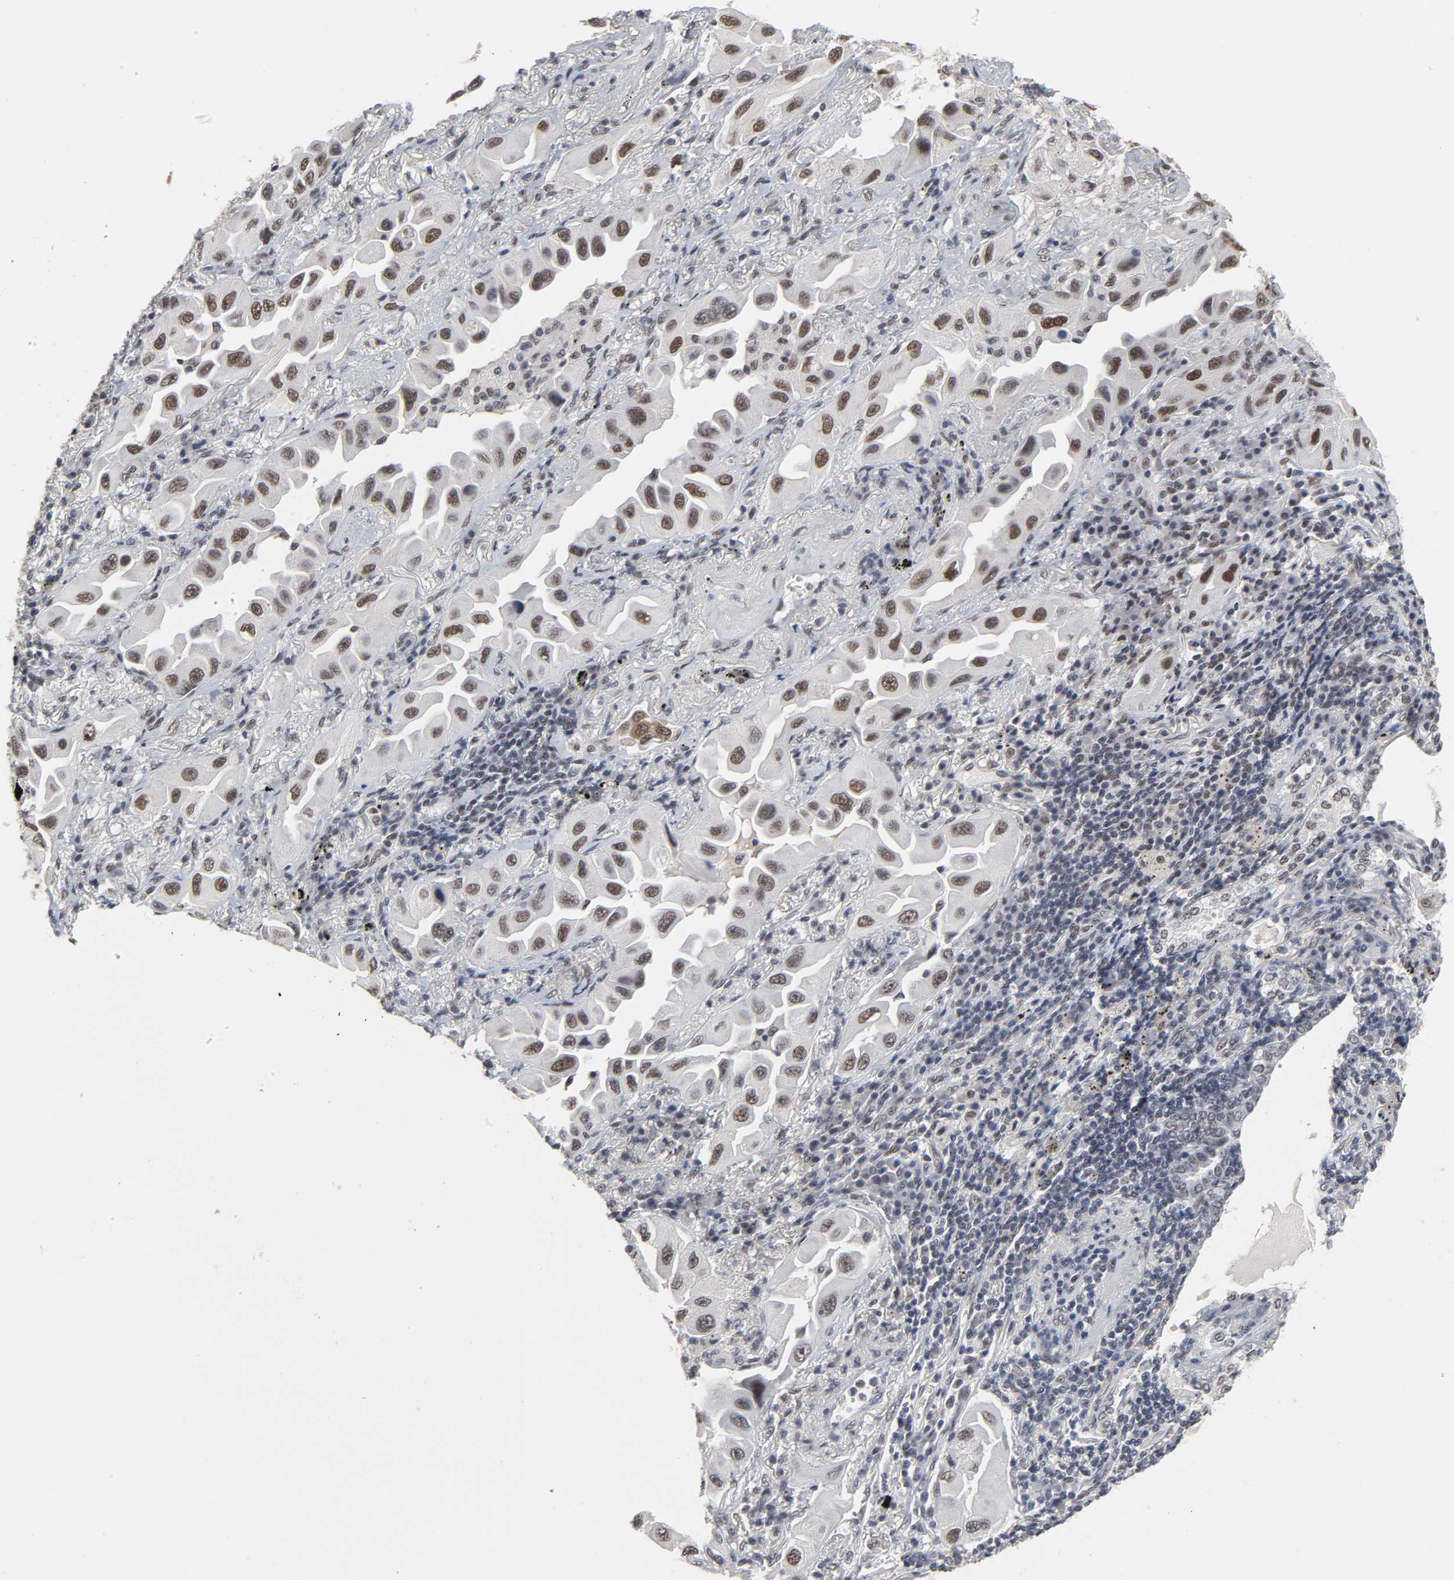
{"staining": {"intensity": "weak", "quantity": ">75%", "location": "nuclear"}, "tissue": "lung cancer", "cell_type": "Tumor cells", "image_type": "cancer", "snomed": [{"axis": "morphology", "description": "Adenocarcinoma, NOS"}, {"axis": "topography", "description": "Lung"}], "caption": "The image exhibits immunohistochemical staining of lung adenocarcinoma. There is weak nuclear positivity is present in about >75% of tumor cells.", "gene": "TRIM33", "patient": {"sex": "female", "age": 65}}